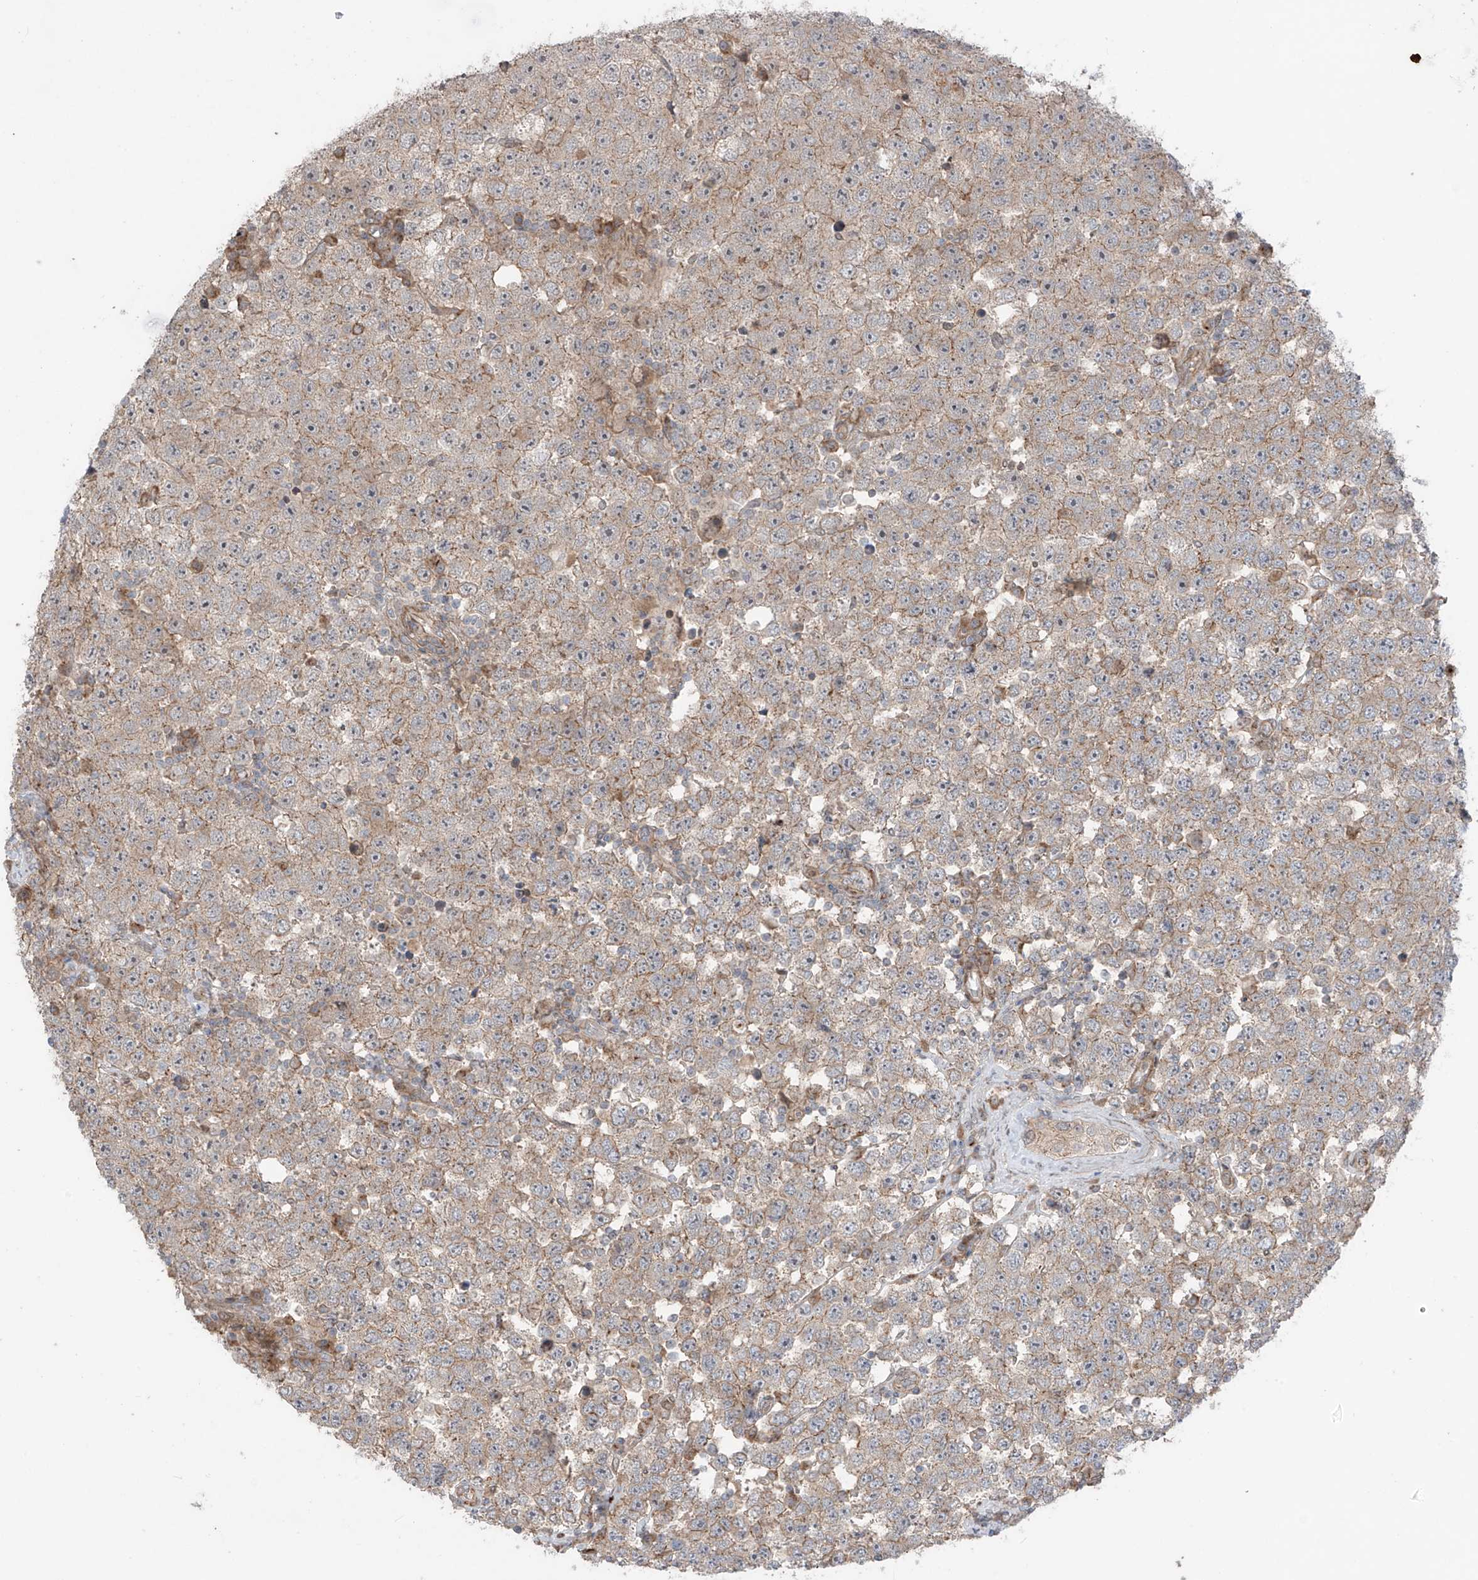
{"staining": {"intensity": "weak", "quantity": ">75%", "location": "cytoplasmic/membranous"}, "tissue": "testis cancer", "cell_type": "Tumor cells", "image_type": "cancer", "snomed": [{"axis": "morphology", "description": "Seminoma, NOS"}, {"axis": "topography", "description": "Testis"}], "caption": "Protein expression analysis of human seminoma (testis) reveals weak cytoplasmic/membranous staining in approximately >75% of tumor cells.", "gene": "LRRC74A", "patient": {"sex": "male", "age": 28}}